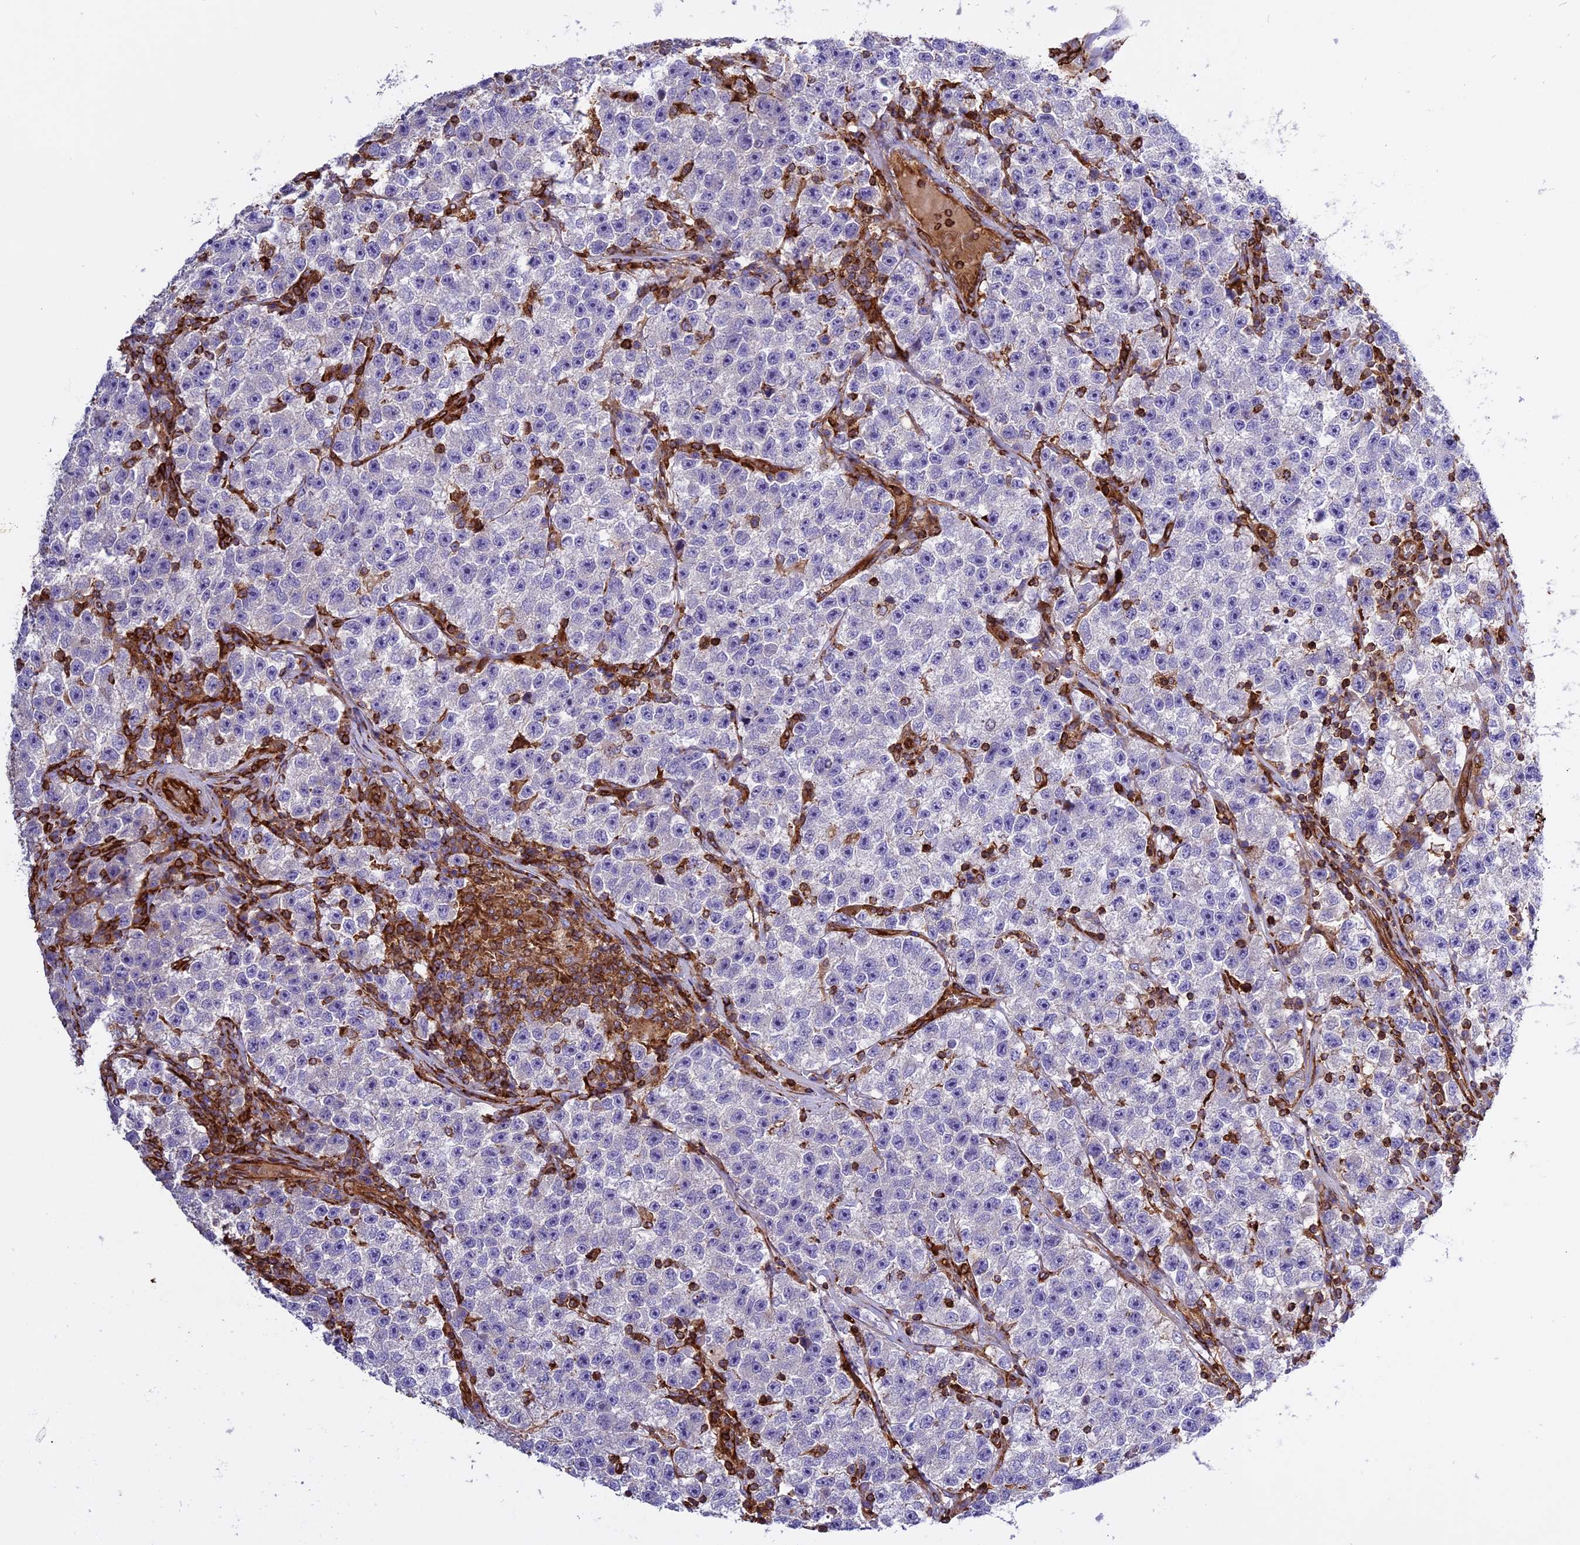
{"staining": {"intensity": "negative", "quantity": "none", "location": "none"}, "tissue": "testis cancer", "cell_type": "Tumor cells", "image_type": "cancer", "snomed": [{"axis": "morphology", "description": "Seminoma, NOS"}, {"axis": "topography", "description": "Testis"}], "caption": "Immunohistochemistry (IHC) histopathology image of neoplastic tissue: seminoma (testis) stained with DAB shows no significant protein staining in tumor cells.", "gene": "CD99L2", "patient": {"sex": "male", "age": 22}}